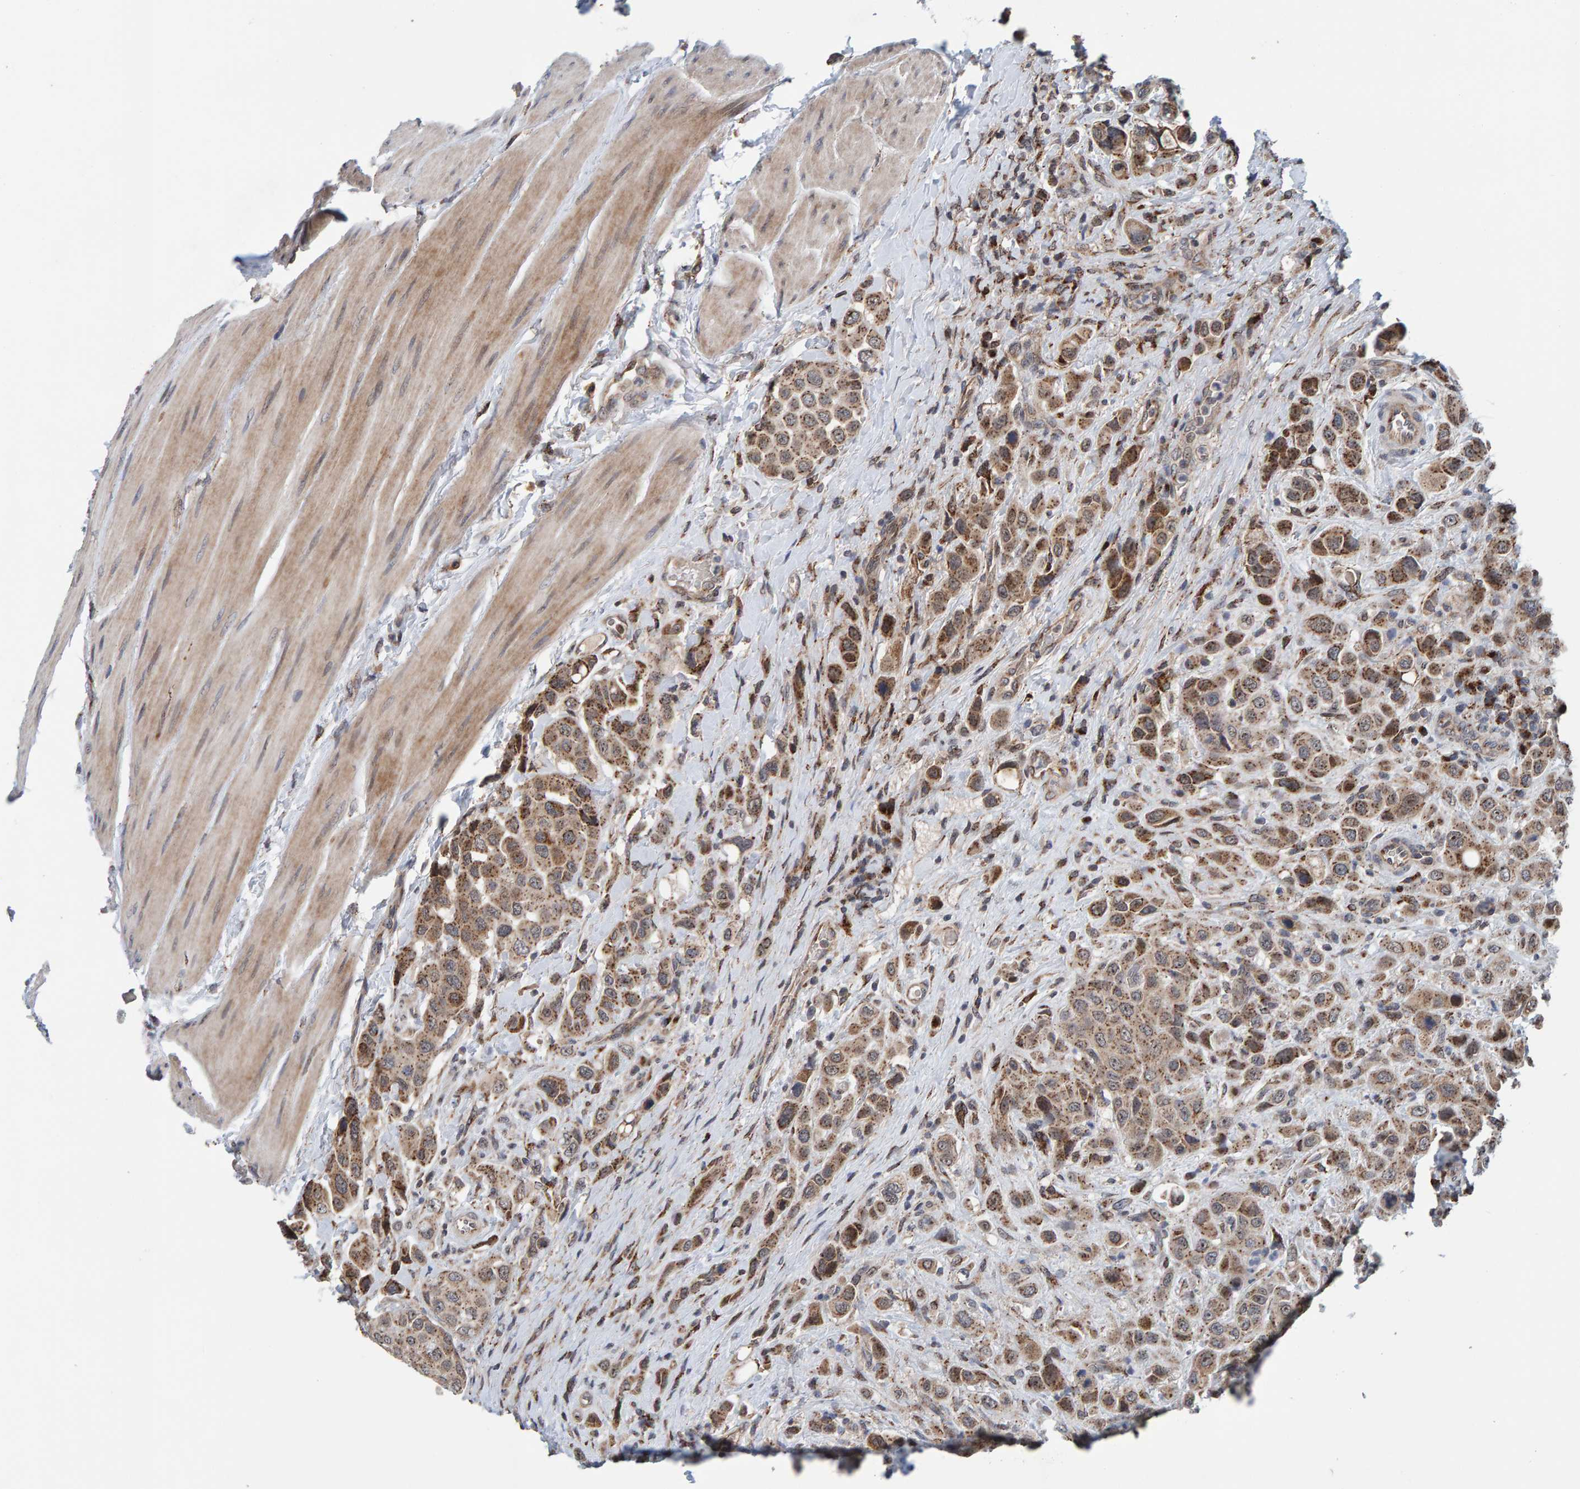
{"staining": {"intensity": "moderate", "quantity": ">75%", "location": "cytoplasmic/membranous"}, "tissue": "urothelial cancer", "cell_type": "Tumor cells", "image_type": "cancer", "snomed": [{"axis": "morphology", "description": "Urothelial carcinoma, High grade"}, {"axis": "topography", "description": "Urinary bladder"}], "caption": "A medium amount of moderate cytoplasmic/membranous expression is present in approximately >75% of tumor cells in urothelial carcinoma (high-grade) tissue.", "gene": "CCDC25", "patient": {"sex": "male", "age": 50}}